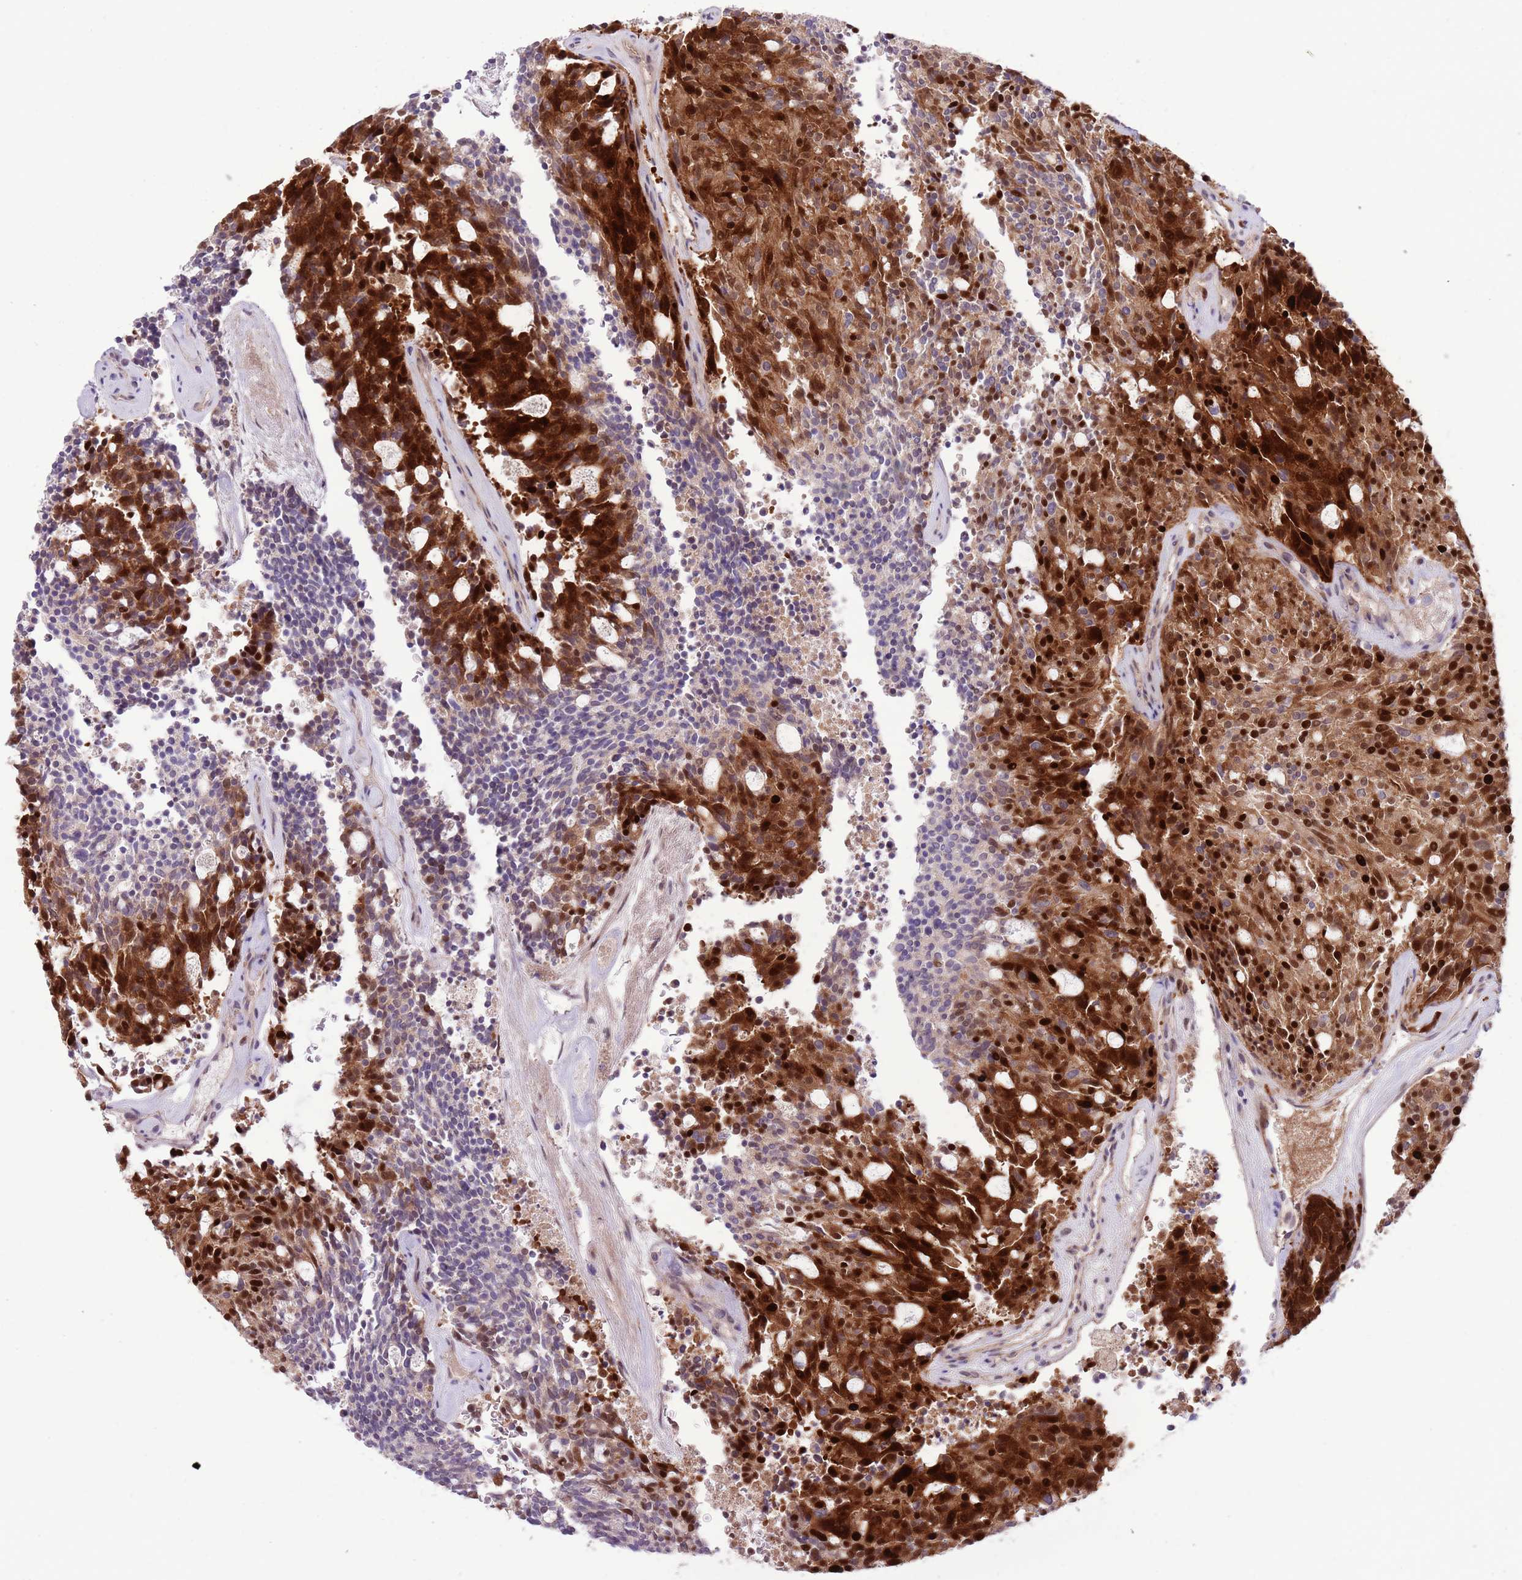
{"staining": {"intensity": "strong", "quantity": "25%-75%", "location": "cytoplasmic/membranous,nuclear"}, "tissue": "carcinoid", "cell_type": "Tumor cells", "image_type": "cancer", "snomed": [{"axis": "morphology", "description": "Carcinoid, malignant, NOS"}, {"axis": "topography", "description": "Pancreas"}], "caption": "Immunohistochemistry (IHC) photomicrograph of neoplastic tissue: carcinoid stained using immunohistochemistry (IHC) shows high levels of strong protein expression localized specifically in the cytoplasmic/membranous and nuclear of tumor cells, appearing as a cytoplasmic/membranous and nuclear brown color.", "gene": "CCND2", "patient": {"sex": "female", "age": 54}}